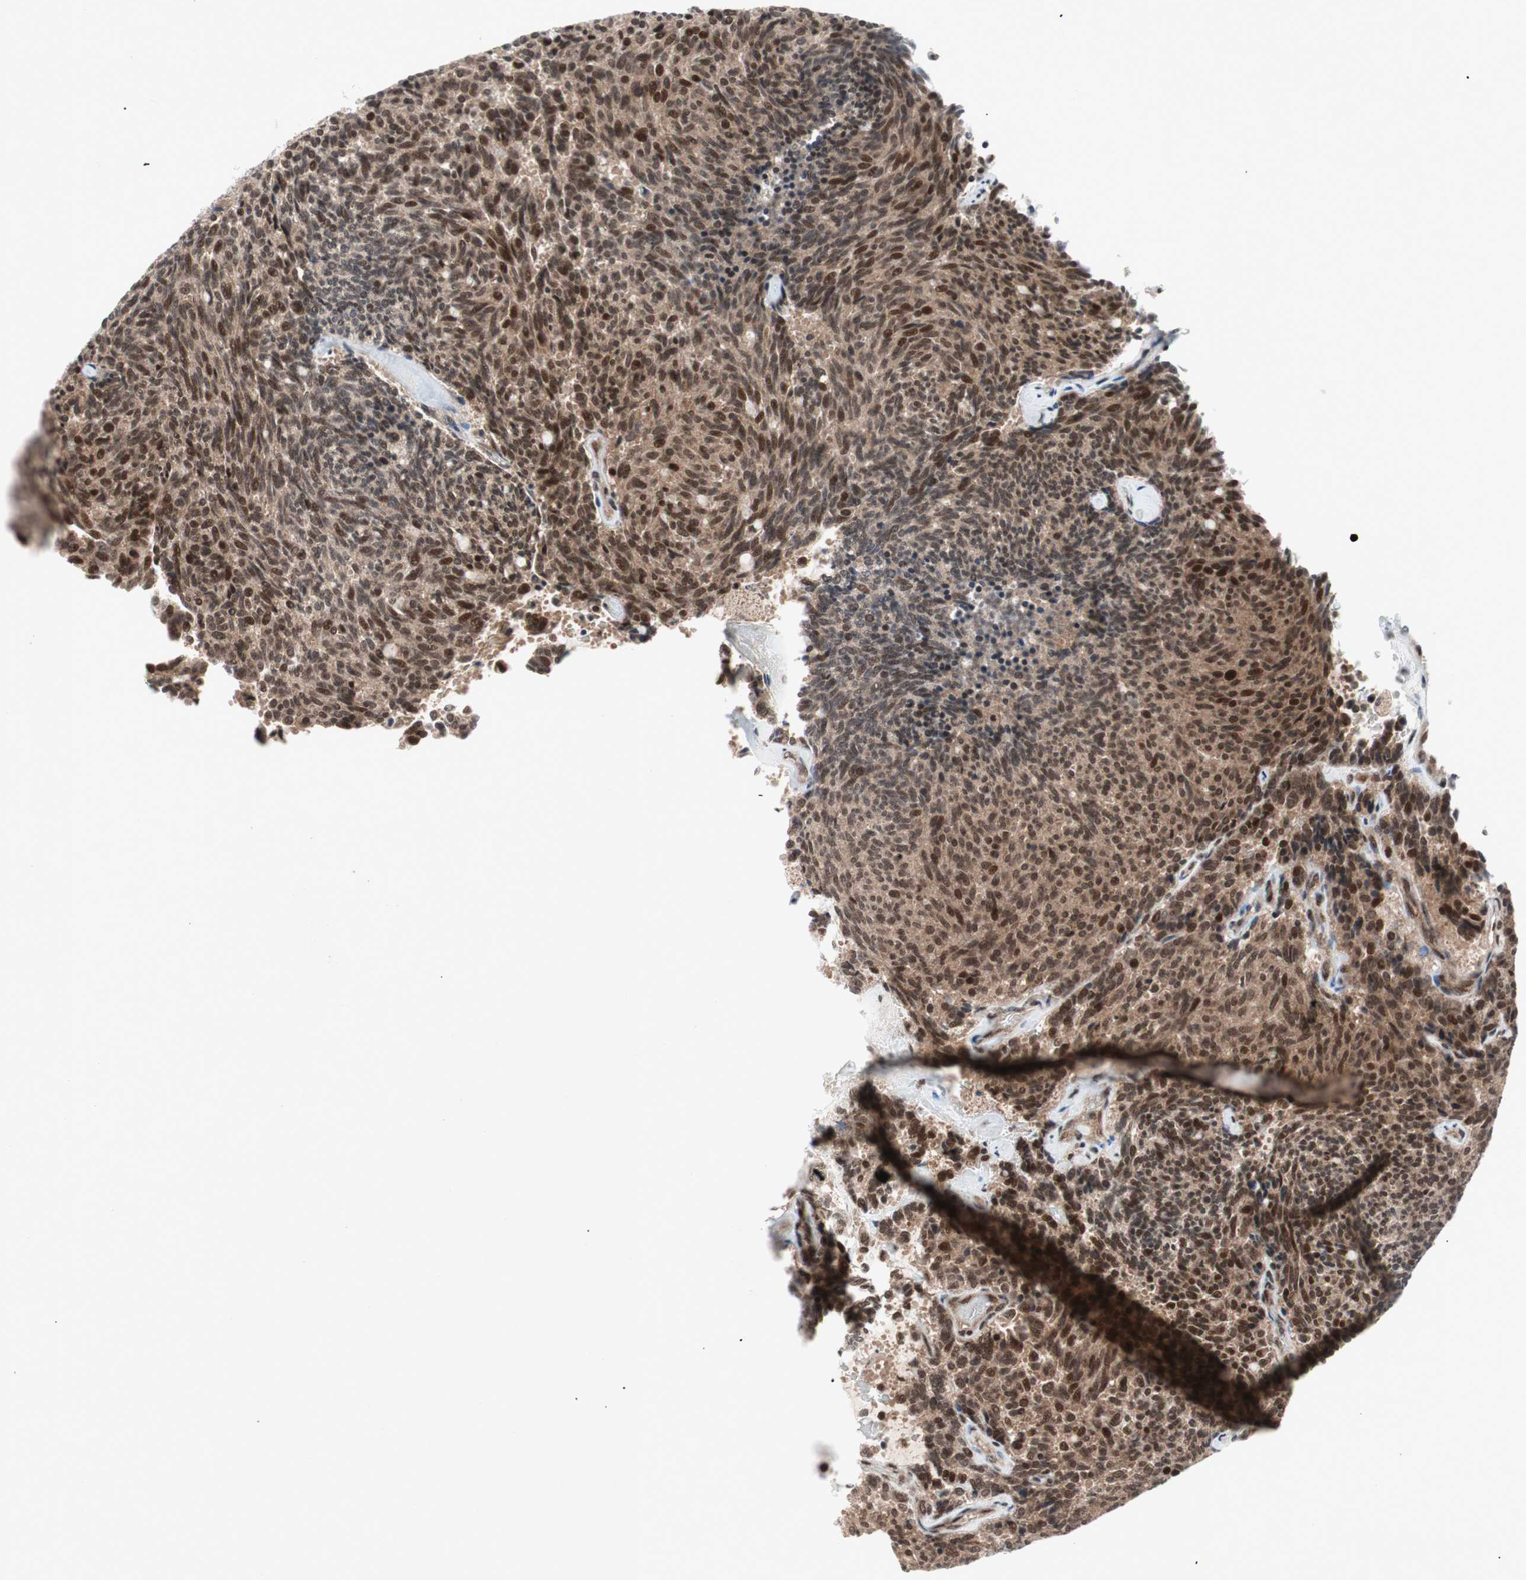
{"staining": {"intensity": "strong", "quantity": ">75%", "location": "cytoplasmic/membranous,nuclear"}, "tissue": "carcinoid", "cell_type": "Tumor cells", "image_type": "cancer", "snomed": [{"axis": "morphology", "description": "Carcinoid, malignant, NOS"}, {"axis": "topography", "description": "Pancreas"}], "caption": "Malignant carcinoid stained with a protein marker displays strong staining in tumor cells.", "gene": "TCF12", "patient": {"sex": "female", "age": 54}}